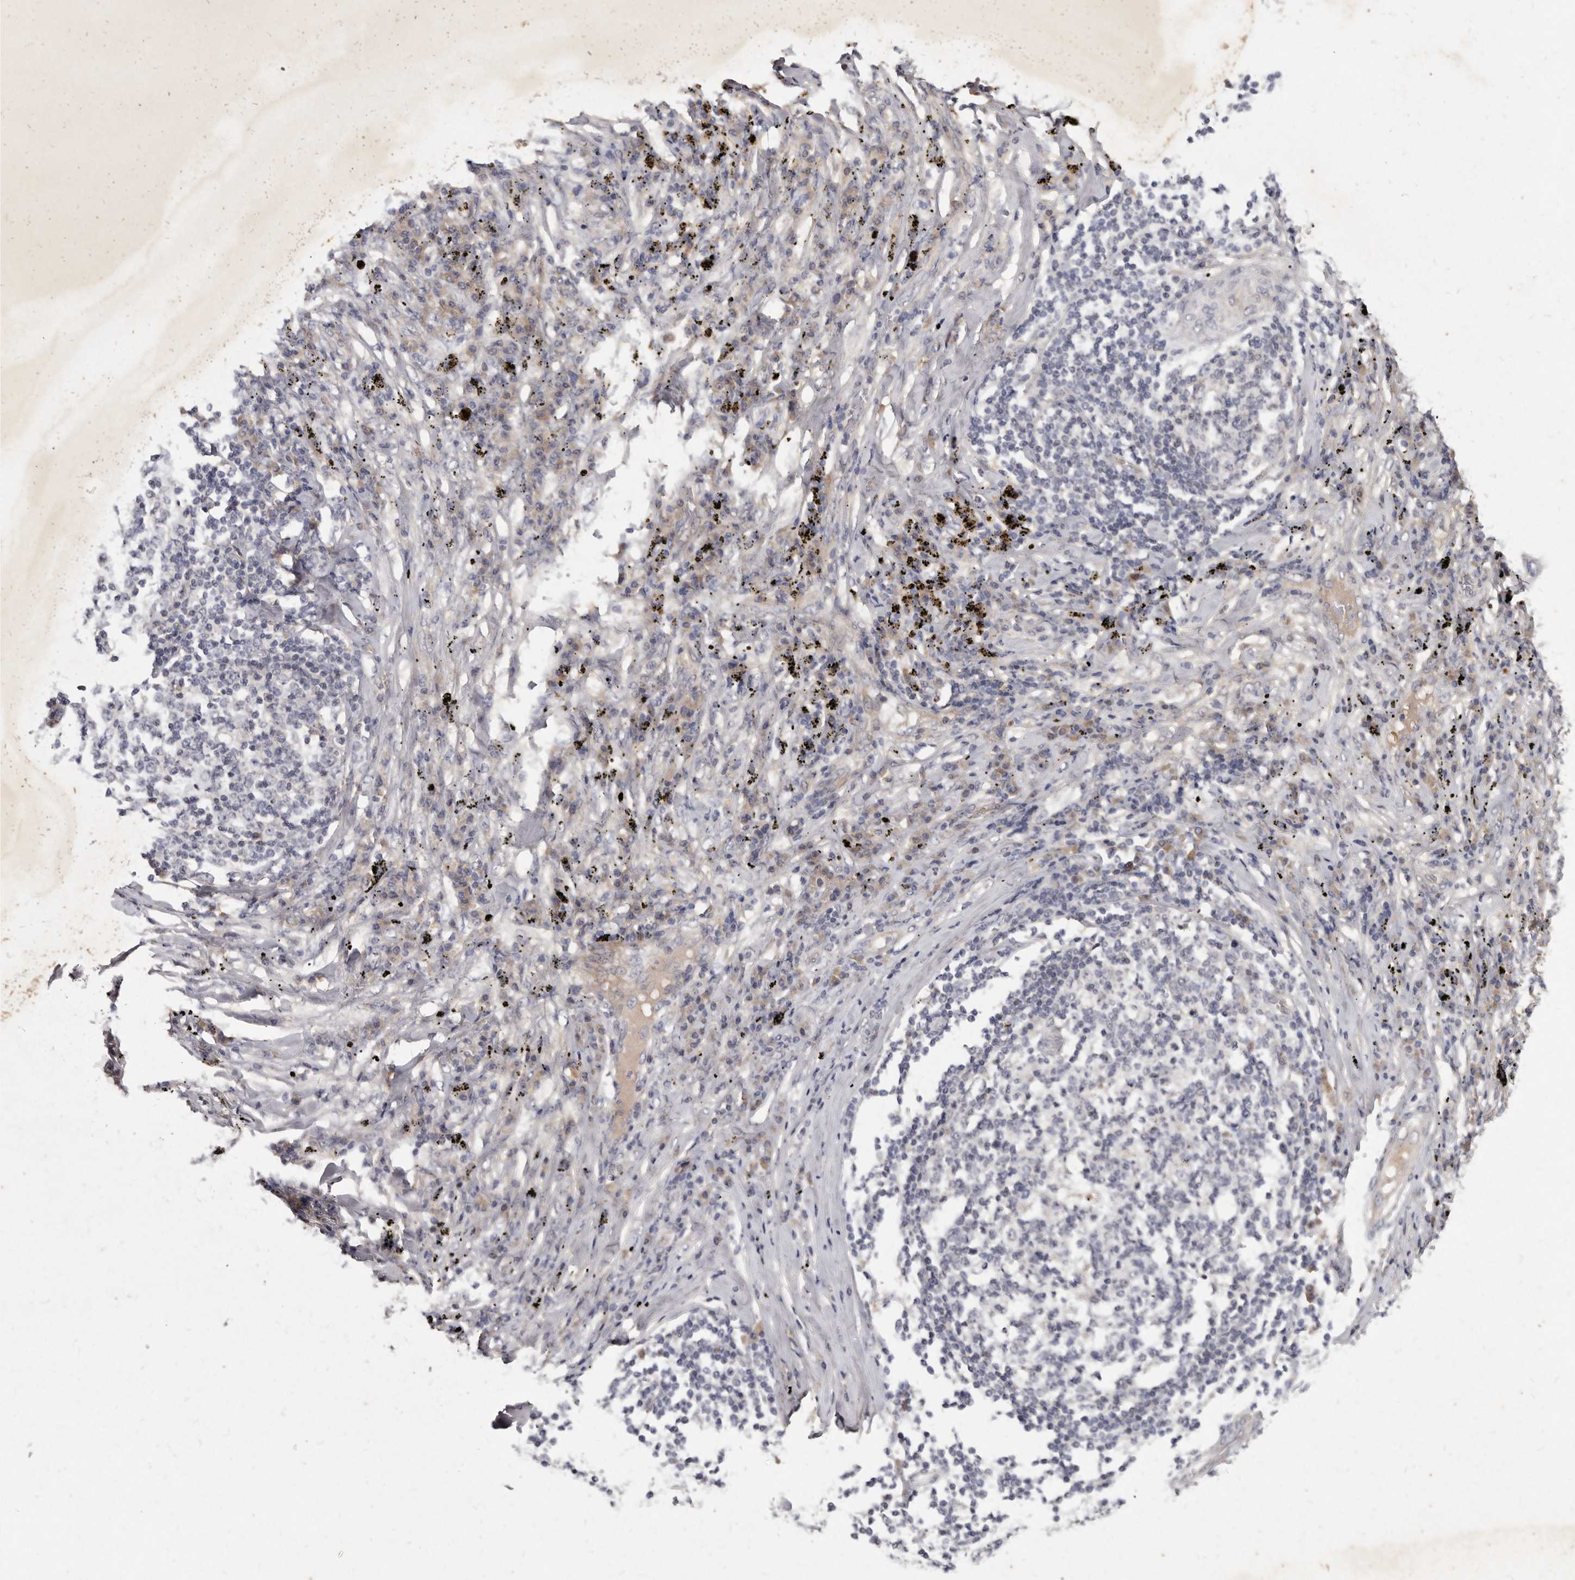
{"staining": {"intensity": "negative", "quantity": "none", "location": "none"}, "tissue": "lung cancer", "cell_type": "Tumor cells", "image_type": "cancer", "snomed": [{"axis": "morphology", "description": "Squamous cell carcinoma, NOS"}, {"axis": "topography", "description": "Lung"}], "caption": "Human lung cancer (squamous cell carcinoma) stained for a protein using immunohistochemistry reveals no expression in tumor cells.", "gene": "SLC22A1", "patient": {"sex": "female", "age": 63}}